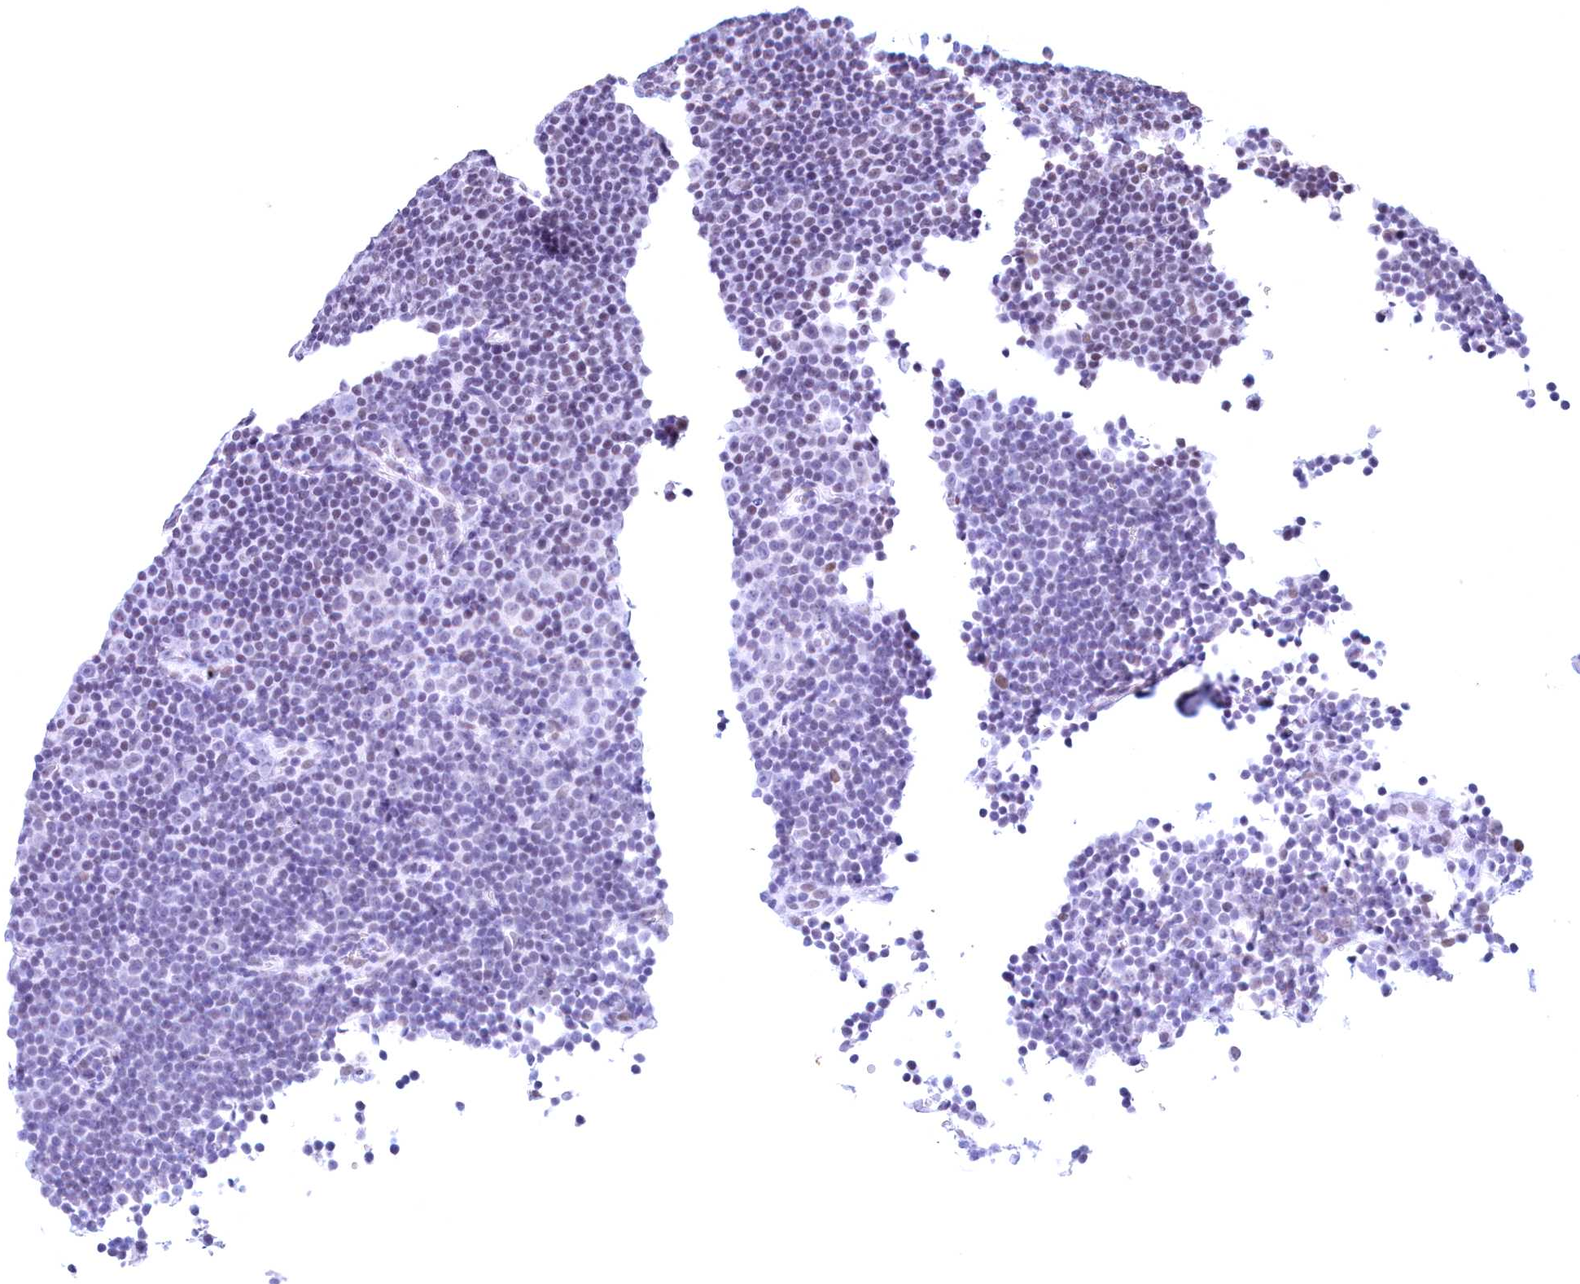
{"staining": {"intensity": "negative", "quantity": "none", "location": "none"}, "tissue": "lymphoma", "cell_type": "Tumor cells", "image_type": "cancer", "snomed": [{"axis": "morphology", "description": "Malignant lymphoma, non-Hodgkin's type, Low grade"}, {"axis": "topography", "description": "Lymph node"}], "caption": "DAB immunohistochemical staining of human low-grade malignant lymphoma, non-Hodgkin's type reveals no significant positivity in tumor cells.", "gene": "CDC26", "patient": {"sex": "female", "age": 67}}